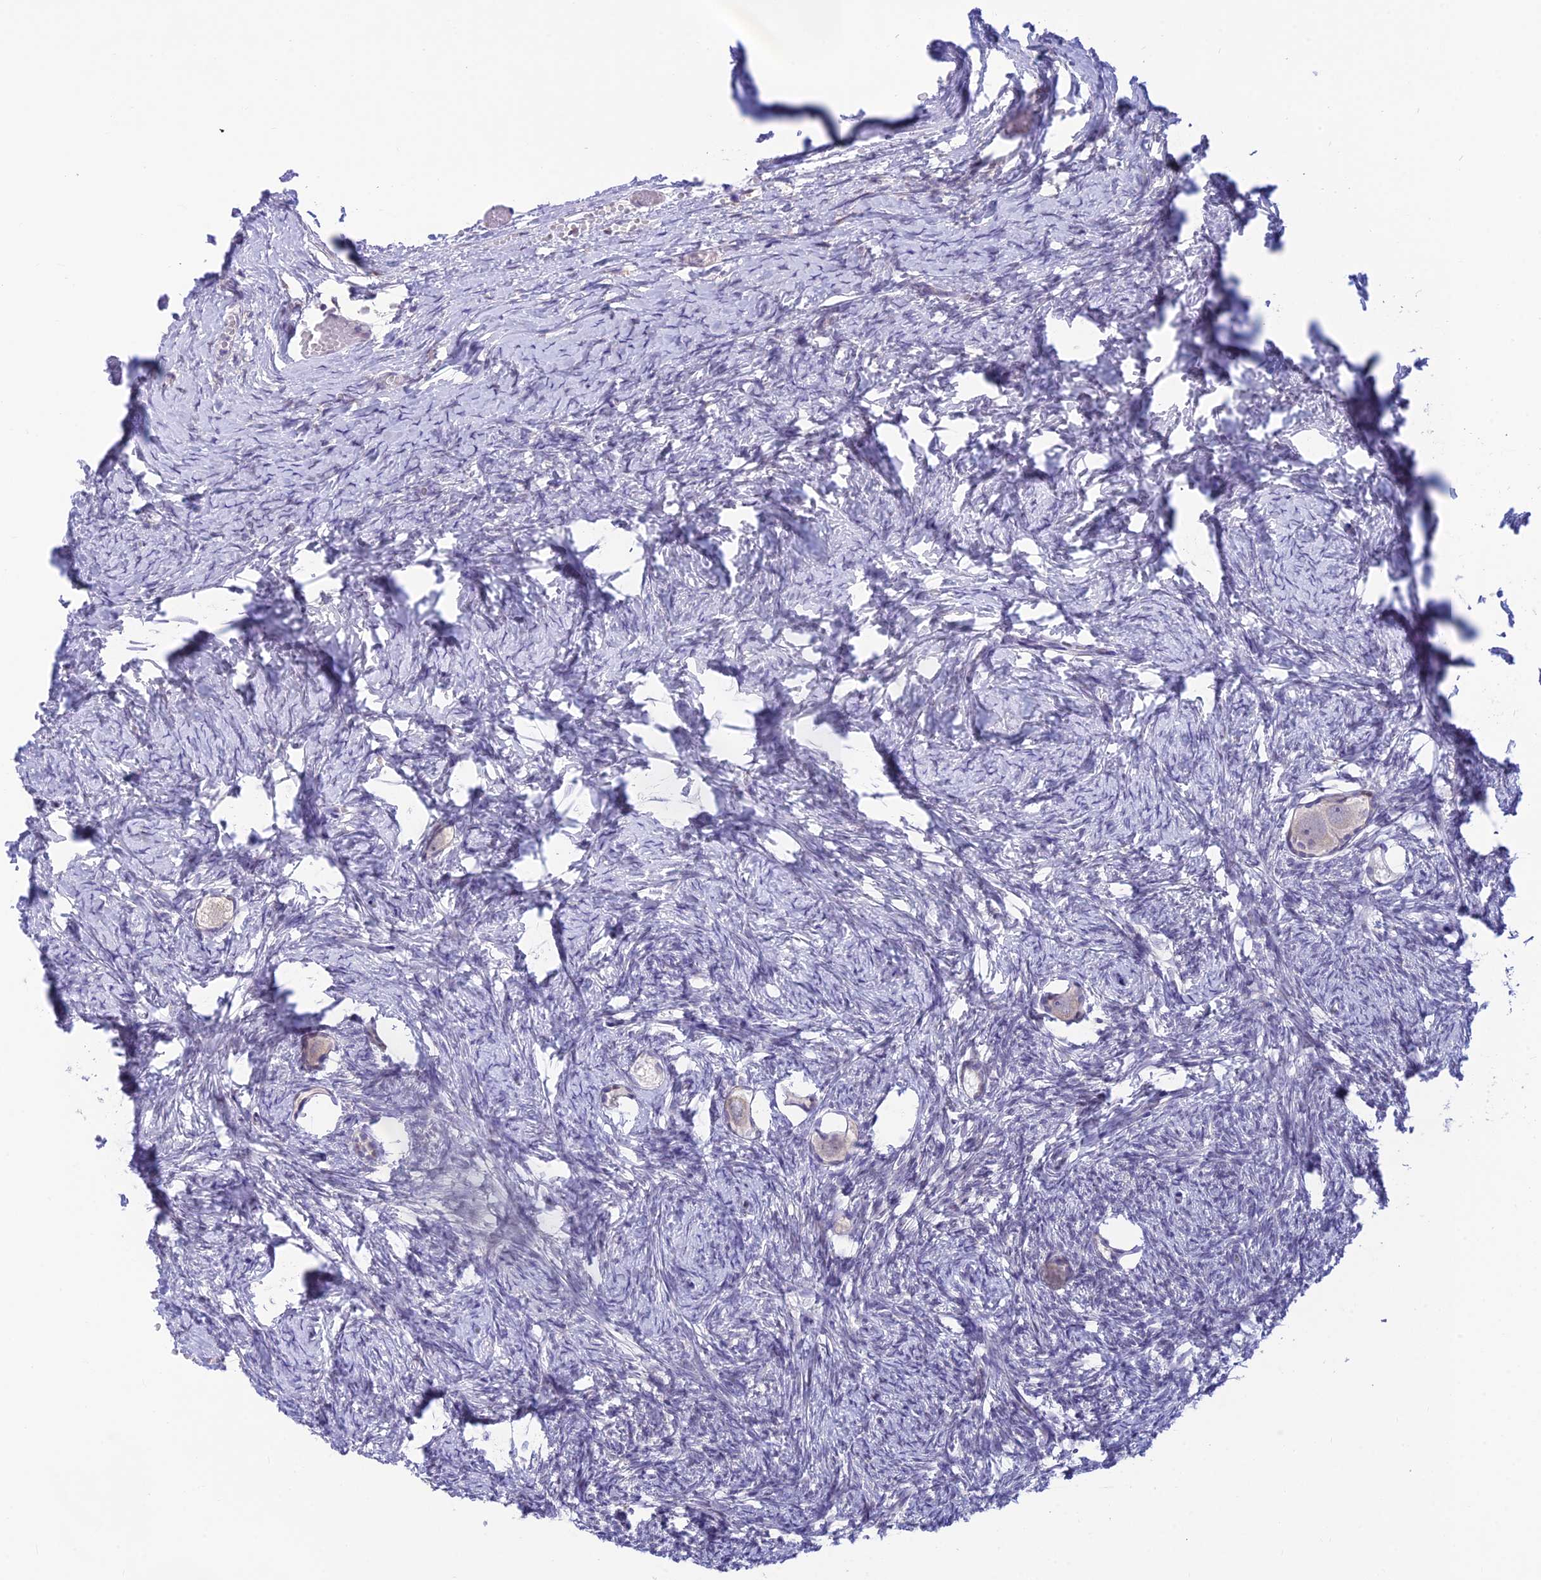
{"staining": {"intensity": "negative", "quantity": "none", "location": "none"}, "tissue": "ovary", "cell_type": "Follicle cells", "image_type": "normal", "snomed": [{"axis": "morphology", "description": "Normal tissue, NOS"}, {"axis": "topography", "description": "Ovary"}], "caption": "DAB immunohistochemical staining of benign ovary shows no significant expression in follicle cells.", "gene": "INKA1", "patient": {"sex": "female", "age": 27}}